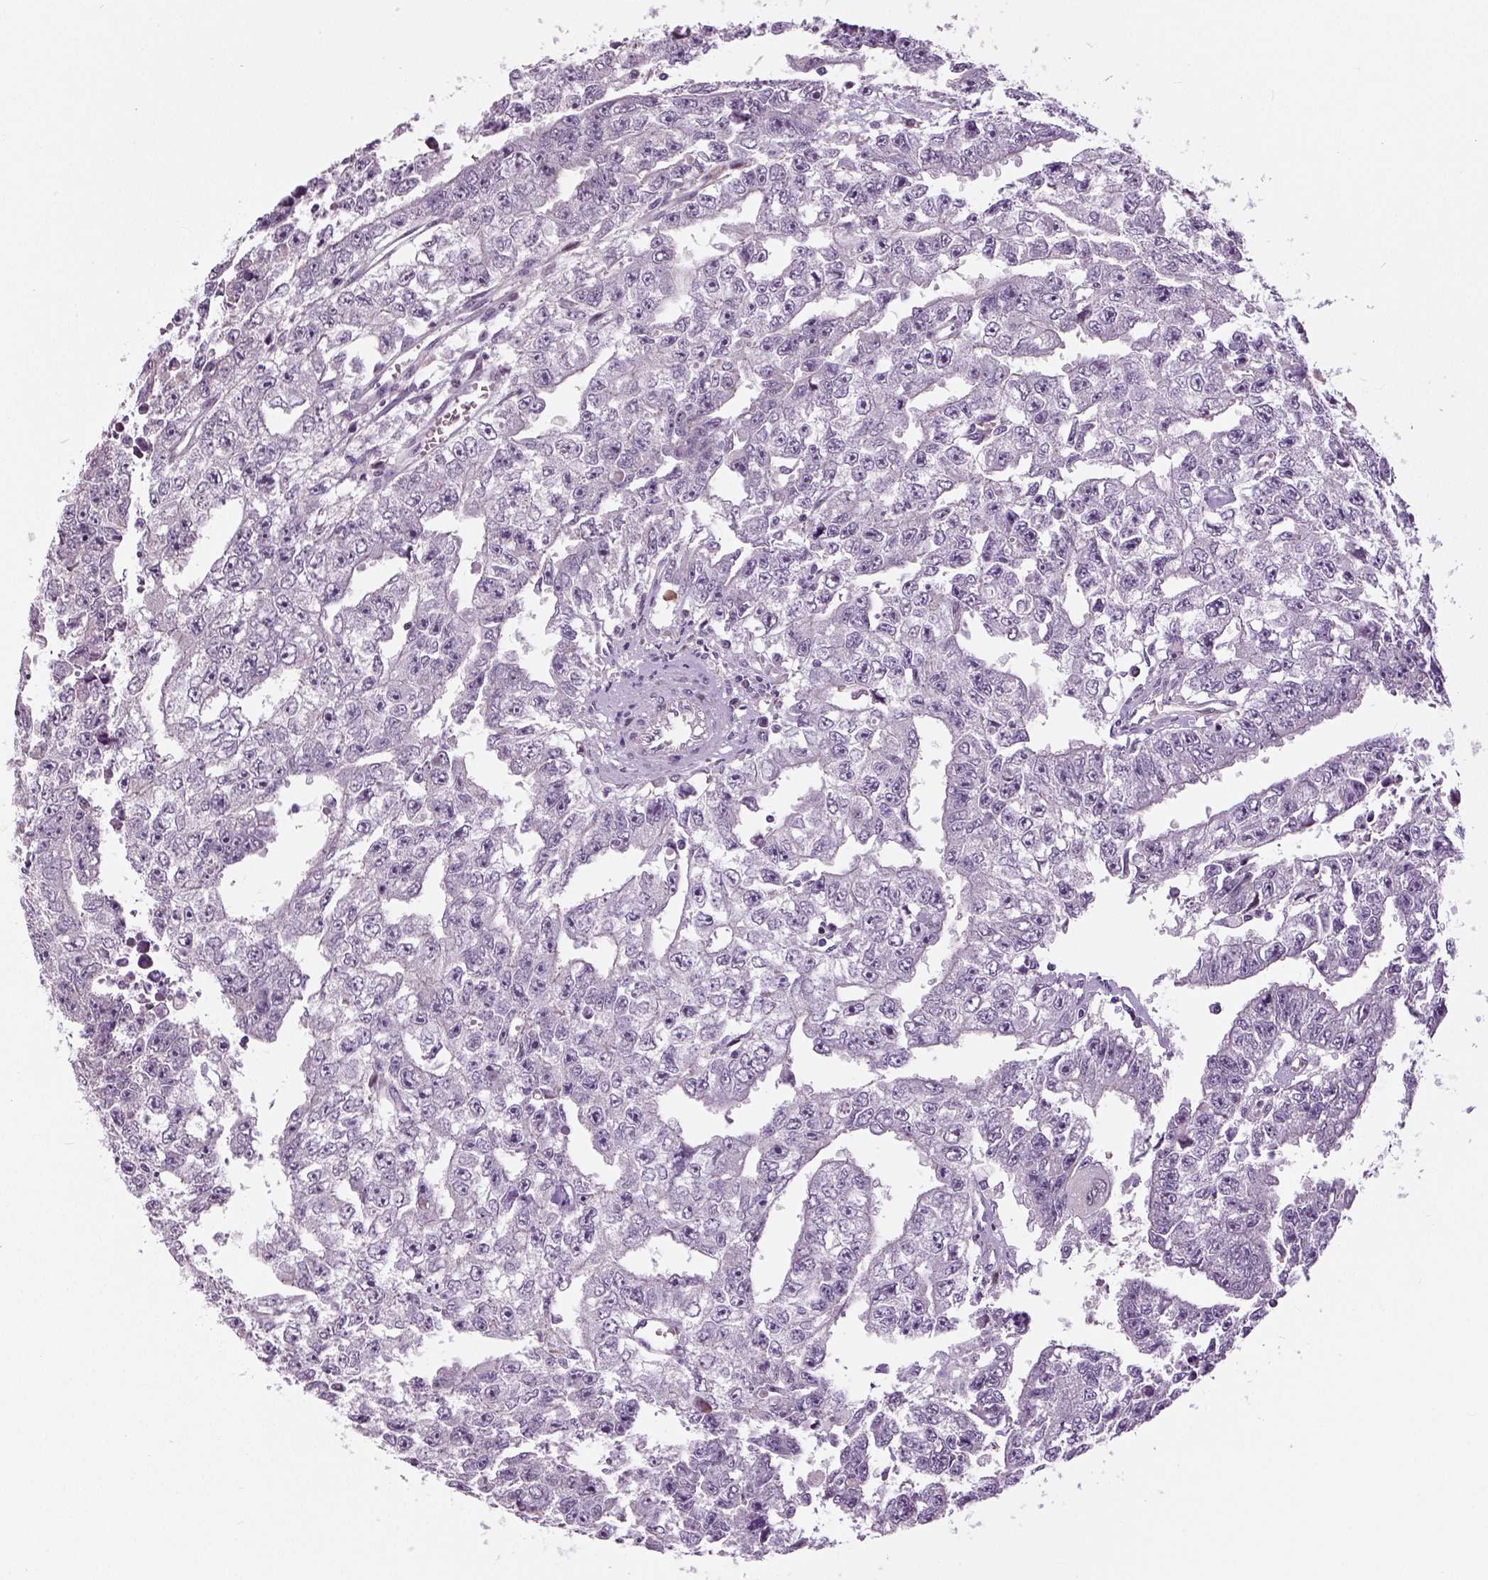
{"staining": {"intensity": "negative", "quantity": "none", "location": "none"}, "tissue": "testis cancer", "cell_type": "Tumor cells", "image_type": "cancer", "snomed": [{"axis": "morphology", "description": "Carcinoma, Embryonal, NOS"}, {"axis": "morphology", "description": "Teratoma, malignant, NOS"}, {"axis": "topography", "description": "Testis"}], "caption": "This is an immunohistochemistry (IHC) histopathology image of malignant teratoma (testis). There is no expression in tumor cells.", "gene": "NECAB1", "patient": {"sex": "male", "age": 24}}